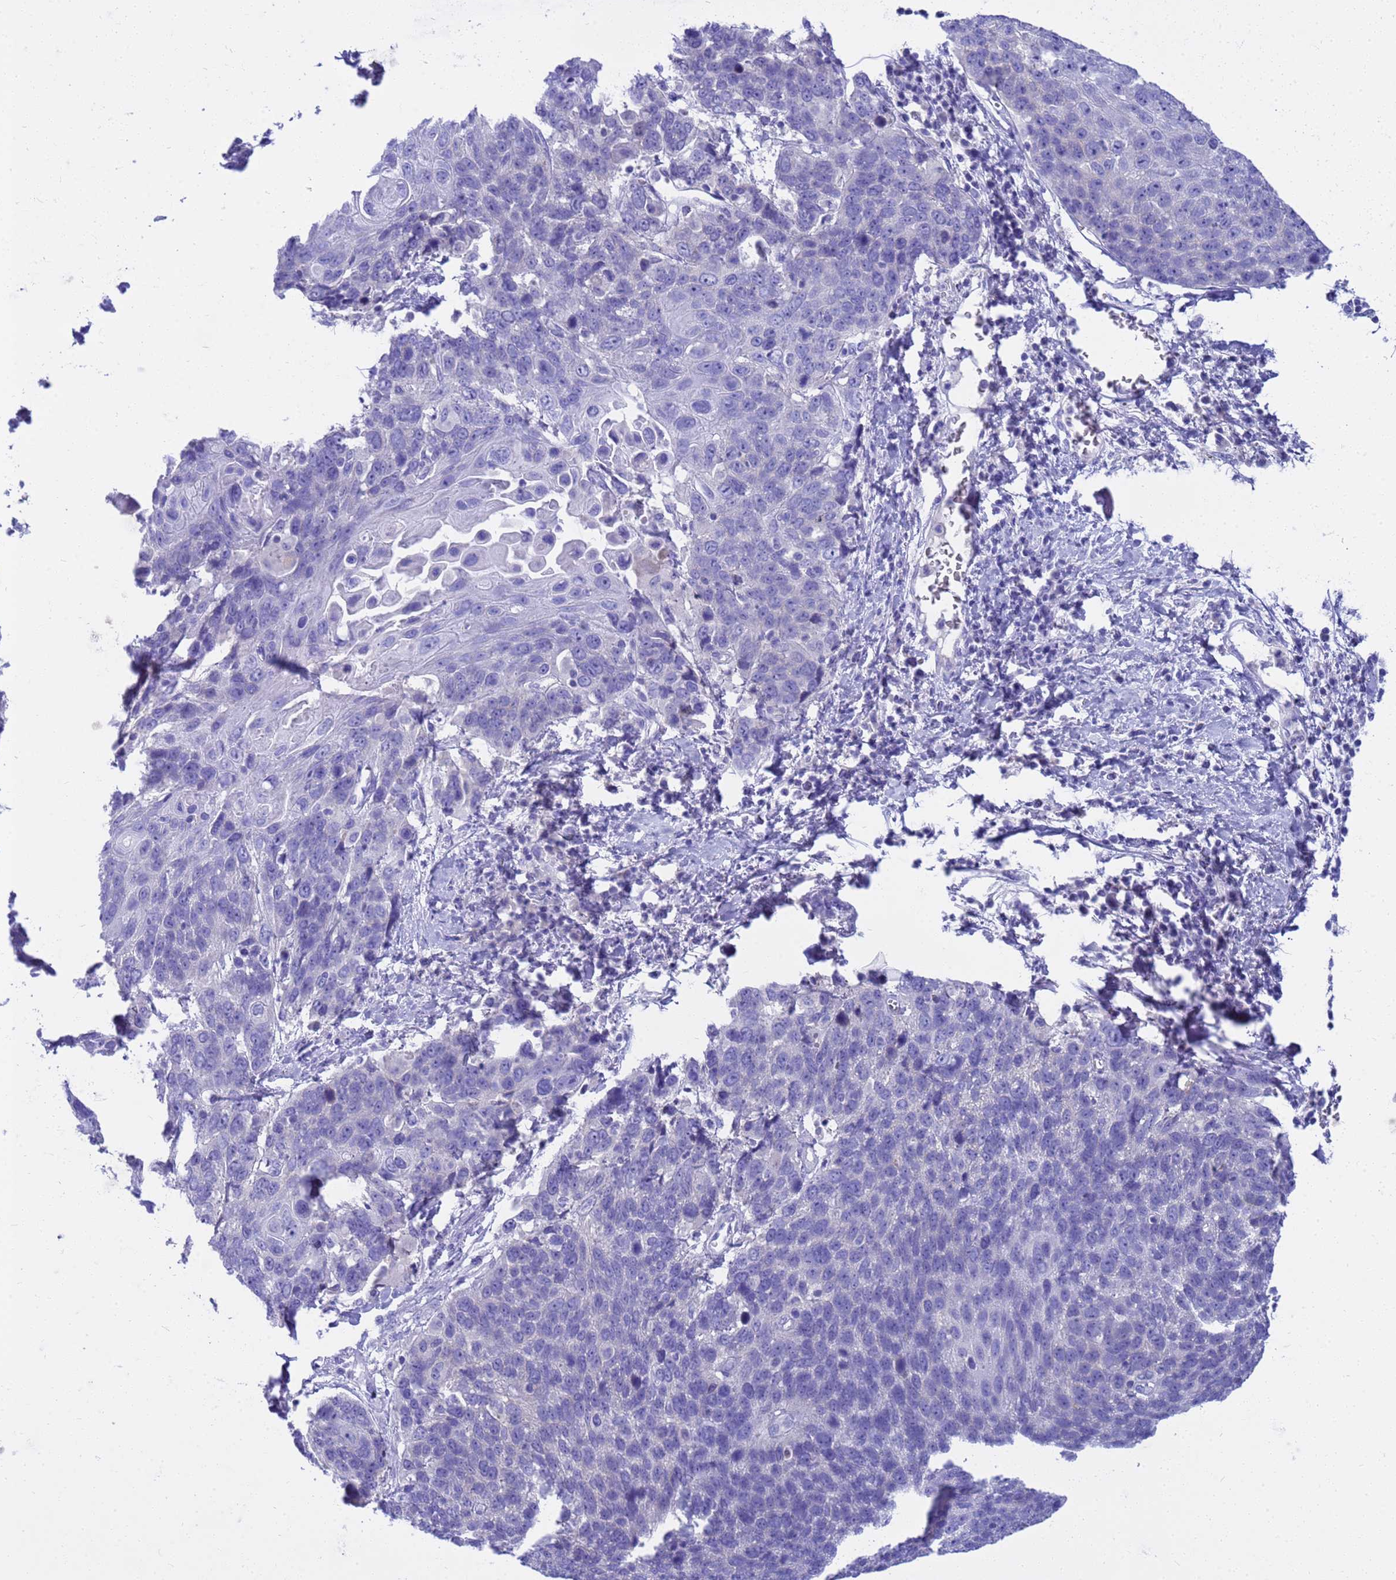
{"staining": {"intensity": "negative", "quantity": "none", "location": "none"}, "tissue": "lung cancer", "cell_type": "Tumor cells", "image_type": "cancer", "snomed": [{"axis": "morphology", "description": "Squamous cell carcinoma, NOS"}, {"axis": "topography", "description": "Lung"}], "caption": "Immunohistochemical staining of lung cancer (squamous cell carcinoma) demonstrates no significant expression in tumor cells.", "gene": "SYCN", "patient": {"sex": "male", "age": 66}}